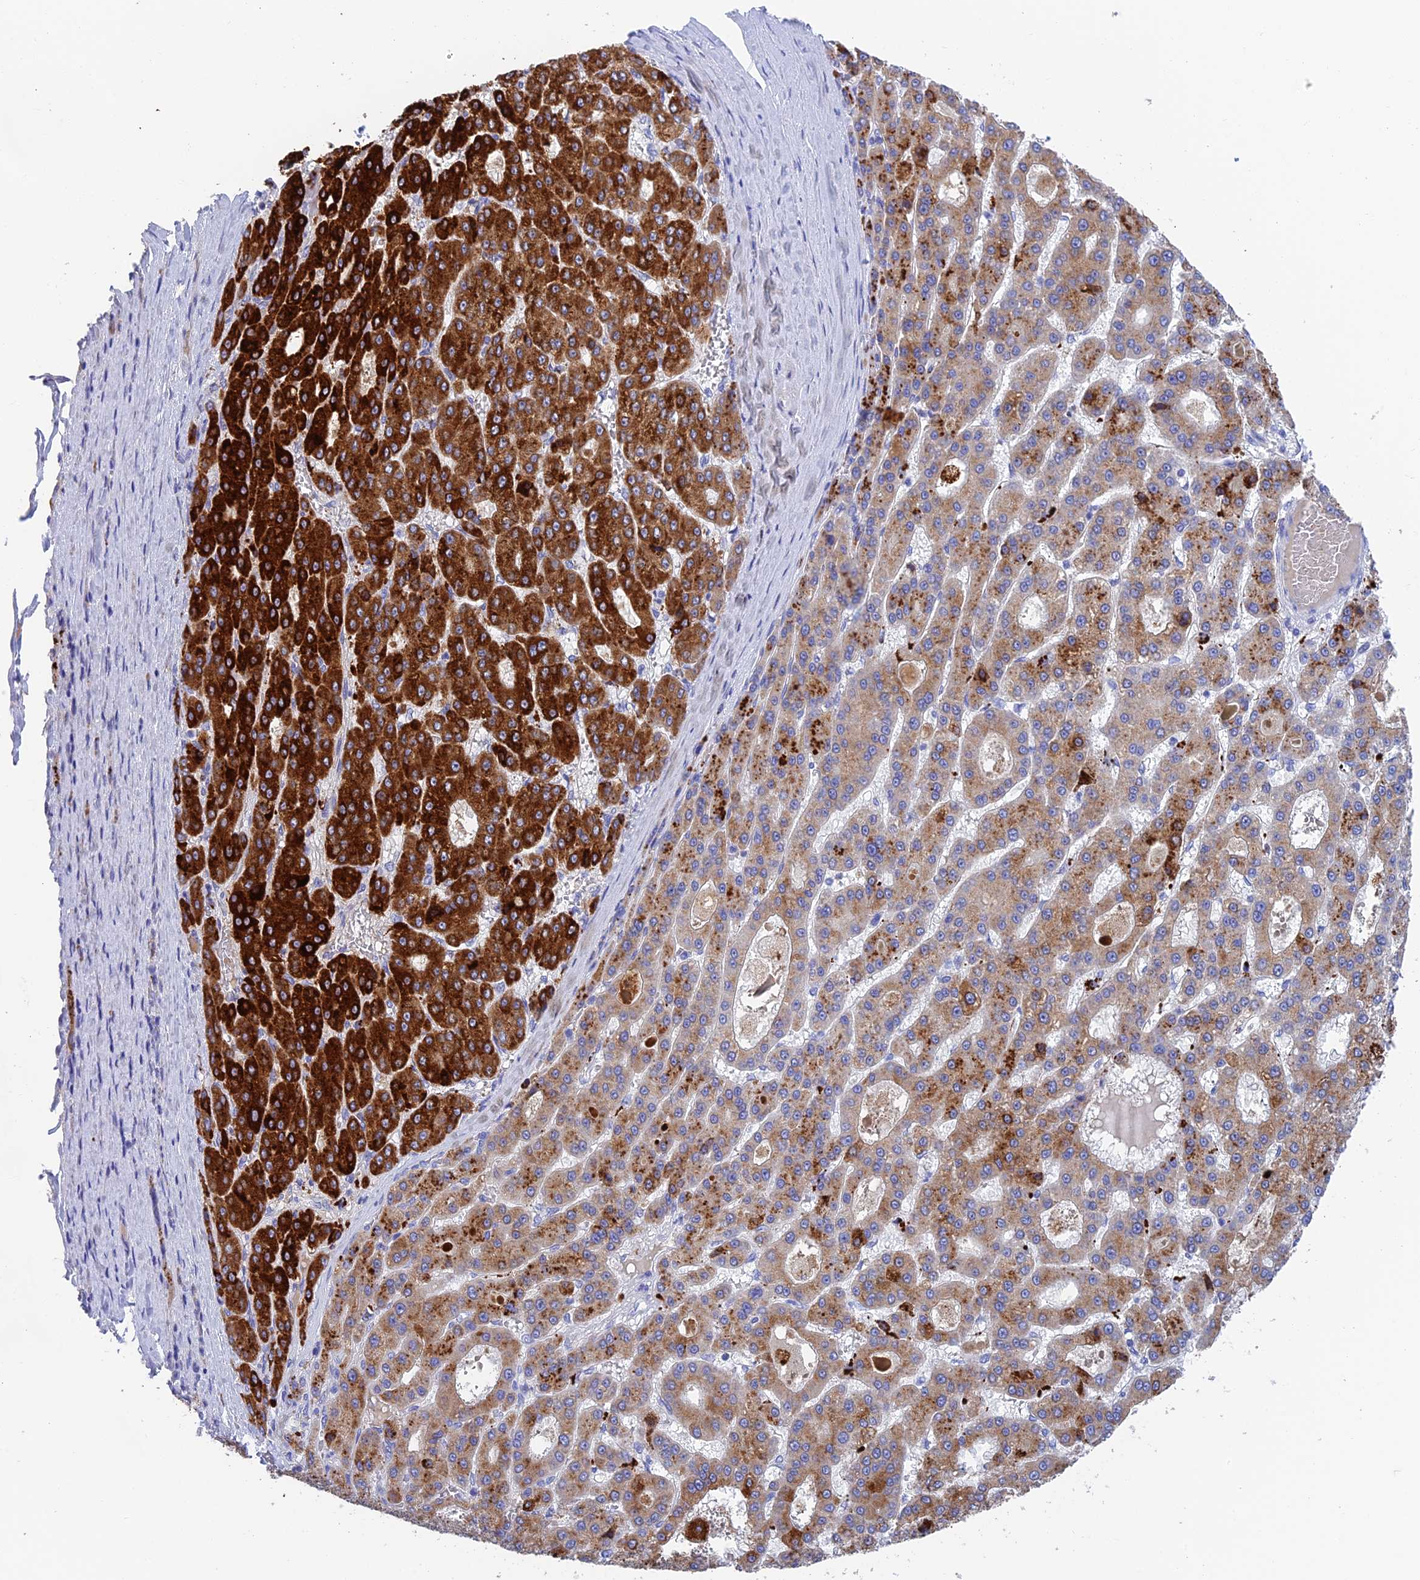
{"staining": {"intensity": "moderate", "quantity": "25%-75%", "location": "cytoplasmic/membranous"}, "tissue": "liver cancer", "cell_type": "Tumor cells", "image_type": "cancer", "snomed": [{"axis": "morphology", "description": "Carcinoma, Hepatocellular, NOS"}, {"axis": "topography", "description": "Liver"}], "caption": "Immunohistochemistry (IHC) image of hepatocellular carcinoma (liver) stained for a protein (brown), which exhibits medium levels of moderate cytoplasmic/membranous expression in approximately 25%-75% of tumor cells.", "gene": "ADAMTS13", "patient": {"sex": "male", "age": 70}}